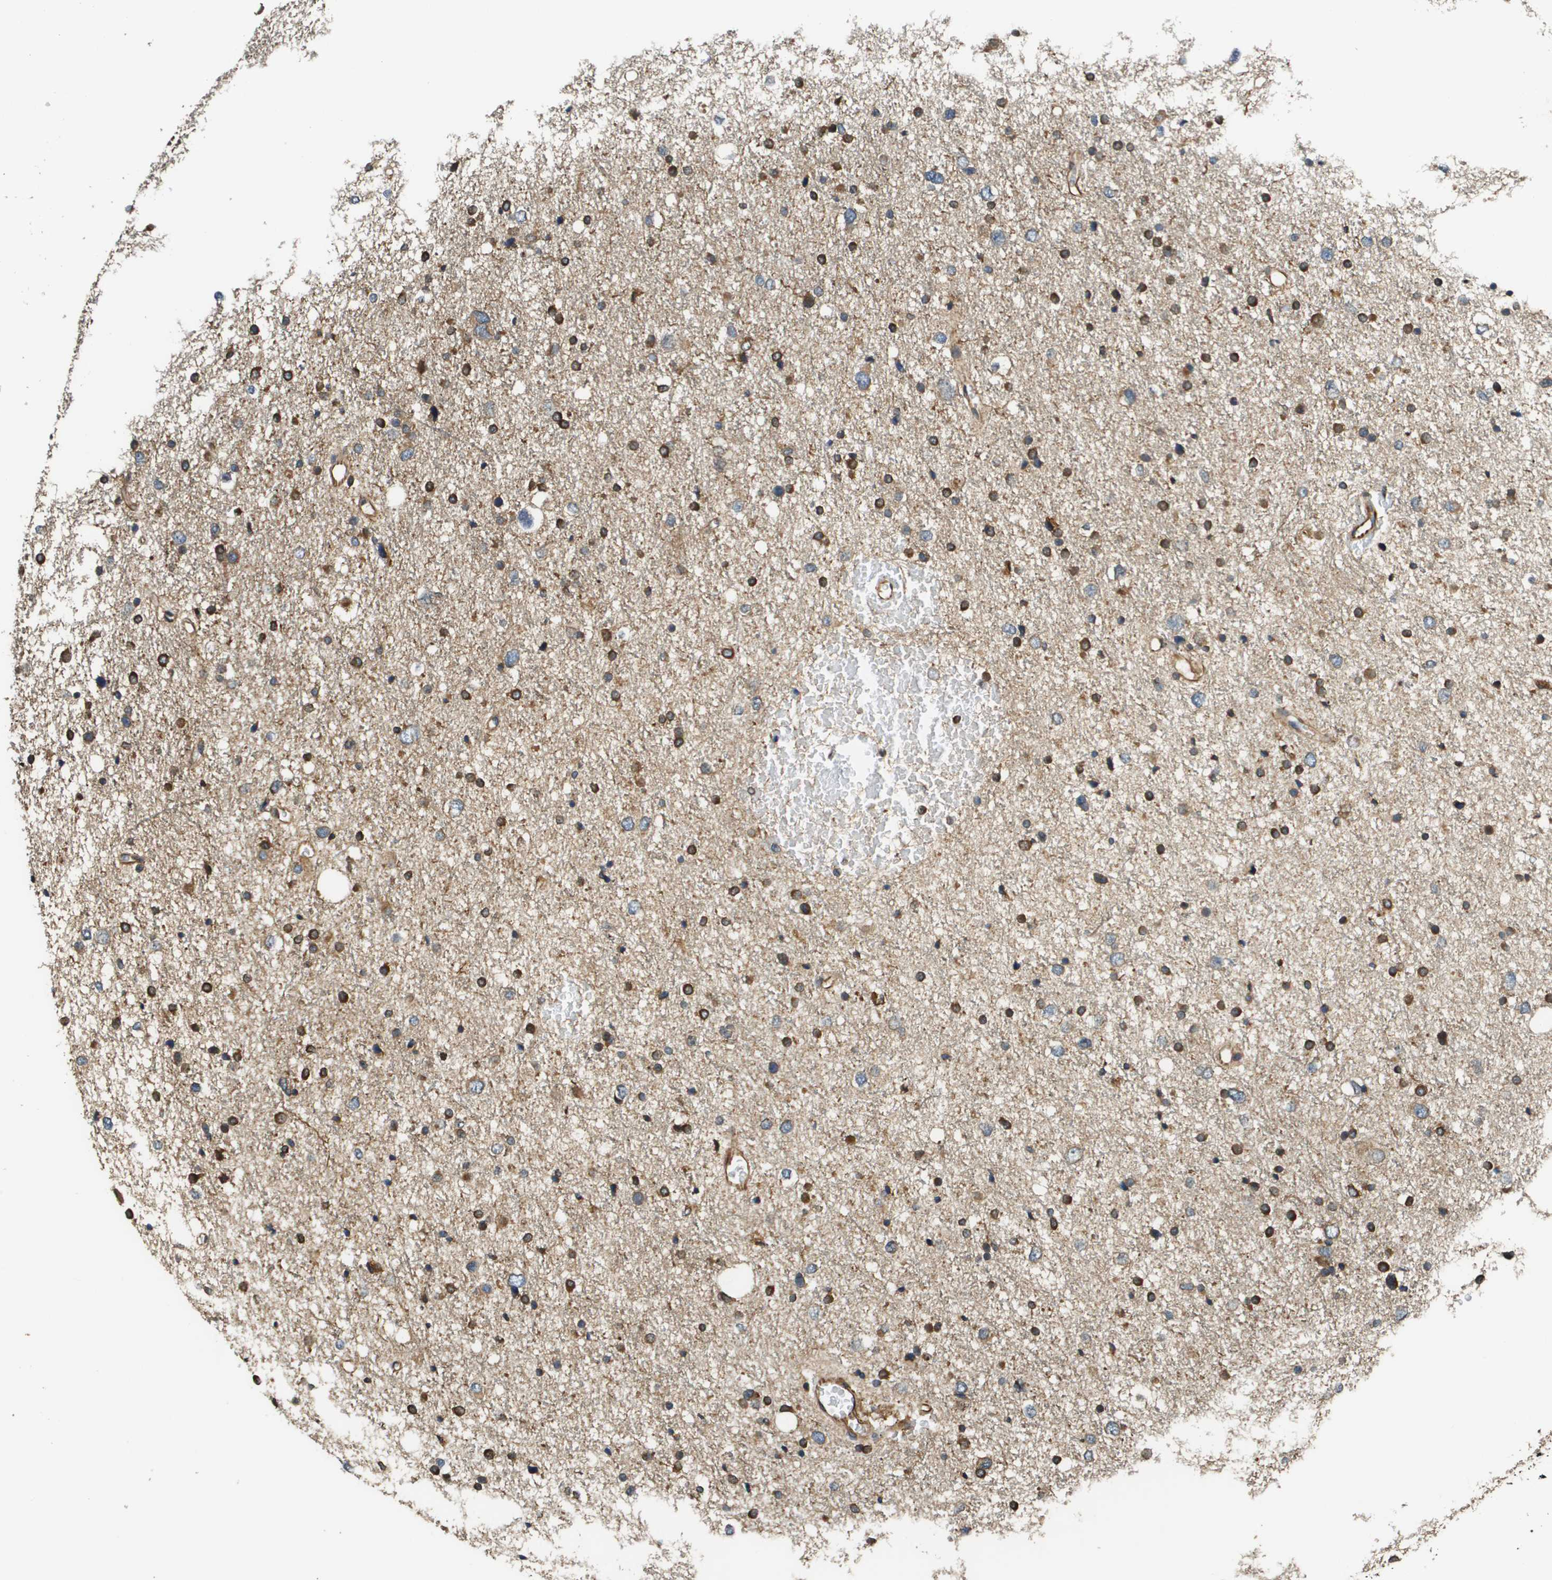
{"staining": {"intensity": "strong", "quantity": "25%-75%", "location": "cytoplasmic/membranous"}, "tissue": "glioma", "cell_type": "Tumor cells", "image_type": "cancer", "snomed": [{"axis": "morphology", "description": "Glioma, malignant, Low grade"}, {"axis": "topography", "description": "Brain"}], "caption": "High-magnification brightfield microscopy of malignant glioma (low-grade) stained with DAB (3,3'-diaminobenzidine) (brown) and counterstained with hematoxylin (blue). tumor cells exhibit strong cytoplasmic/membranous positivity is present in about25%-75% of cells.", "gene": "SEC62", "patient": {"sex": "female", "age": 37}}